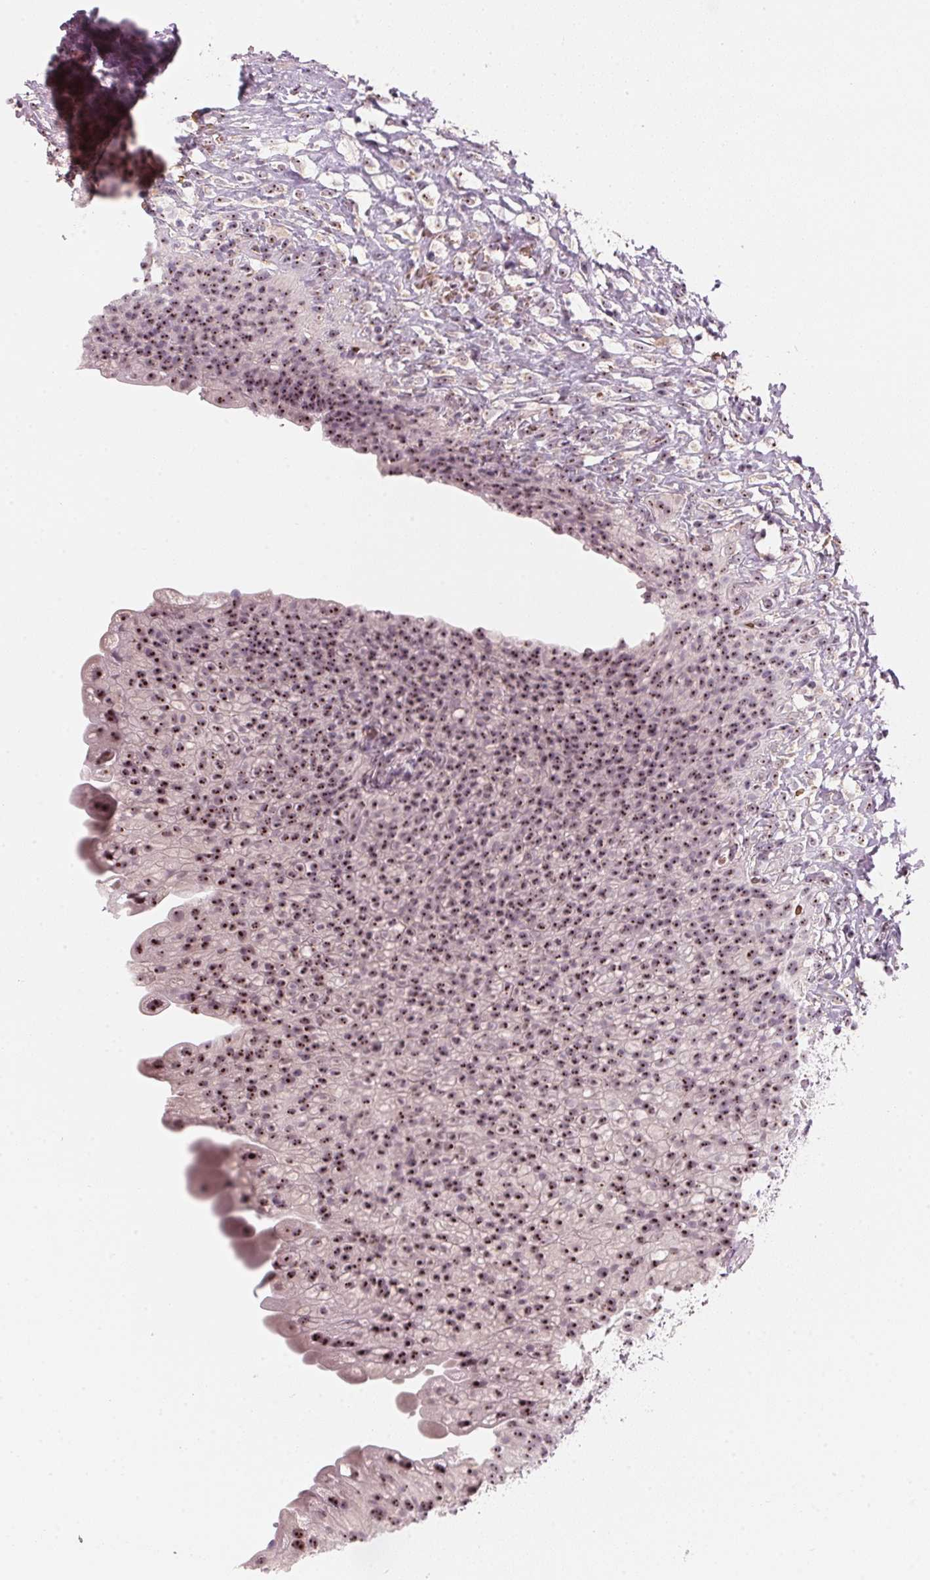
{"staining": {"intensity": "moderate", "quantity": ">75%", "location": "nuclear"}, "tissue": "urinary bladder", "cell_type": "Urothelial cells", "image_type": "normal", "snomed": [{"axis": "morphology", "description": "Normal tissue, NOS"}, {"axis": "topography", "description": "Urinary bladder"}, {"axis": "topography", "description": "Prostate"}], "caption": "High-magnification brightfield microscopy of normal urinary bladder stained with DAB (3,3'-diaminobenzidine) (brown) and counterstained with hematoxylin (blue). urothelial cells exhibit moderate nuclear positivity is present in approximately>75% of cells. Using DAB (3,3'-diaminobenzidine) (brown) and hematoxylin (blue) stains, captured at high magnification using brightfield microscopy.", "gene": "DNTTIP2", "patient": {"sex": "male", "age": 76}}